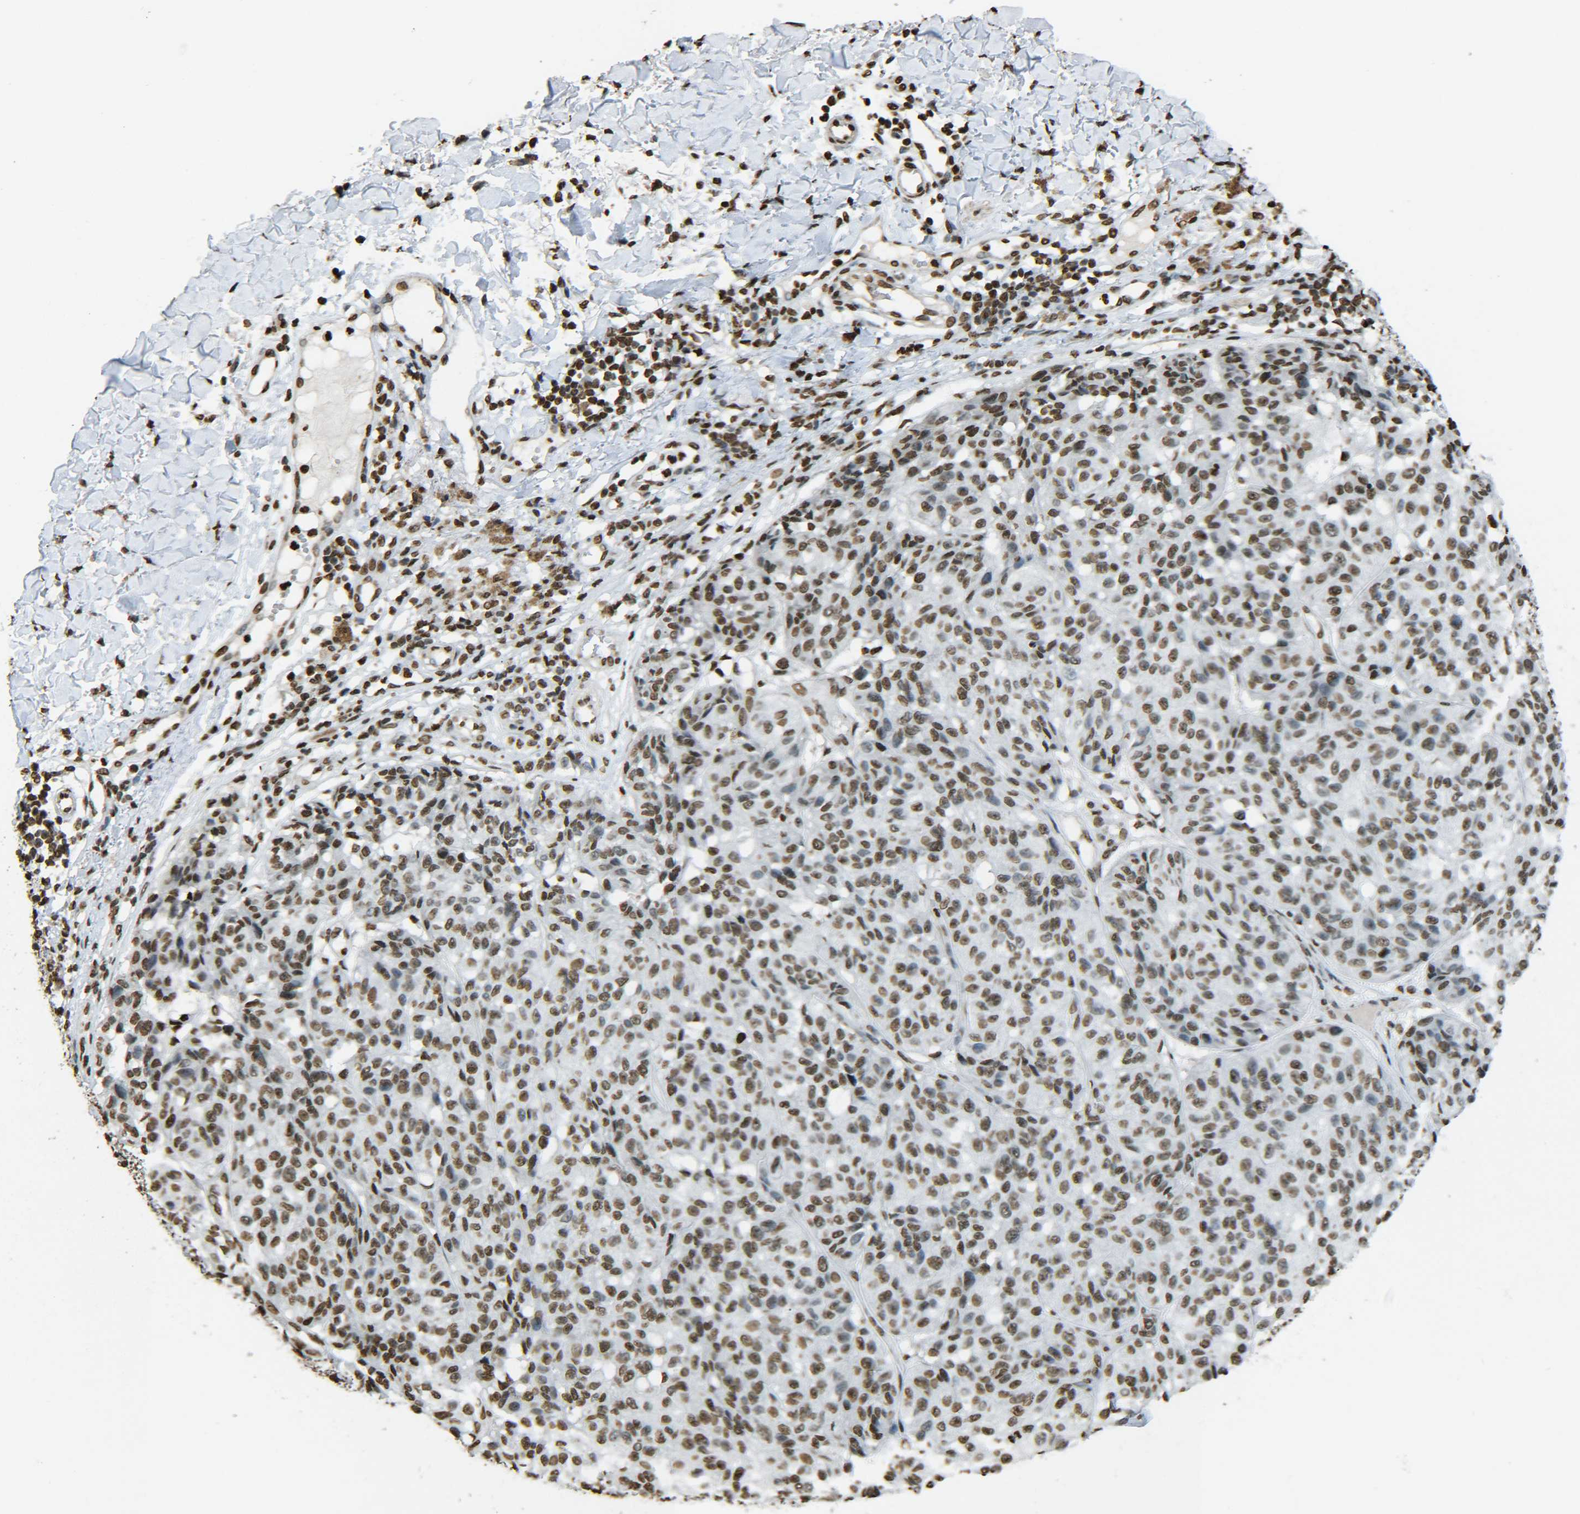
{"staining": {"intensity": "moderate", "quantity": ">75%", "location": "nuclear"}, "tissue": "melanoma", "cell_type": "Tumor cells", "image_type": "cancer", "snomed": [{"axis": "morphology", "description": "Malignant melanoma, NOS"}, {"axis": "topography", "description": "Skin"}], "caption": "The photomicrograph demonstrates a brown stain indicating the presence of a protein in the nuclear of tumor cells in melanoma.", "gene": "H4C16", "patient": {"sex": "female", "age": 46}}